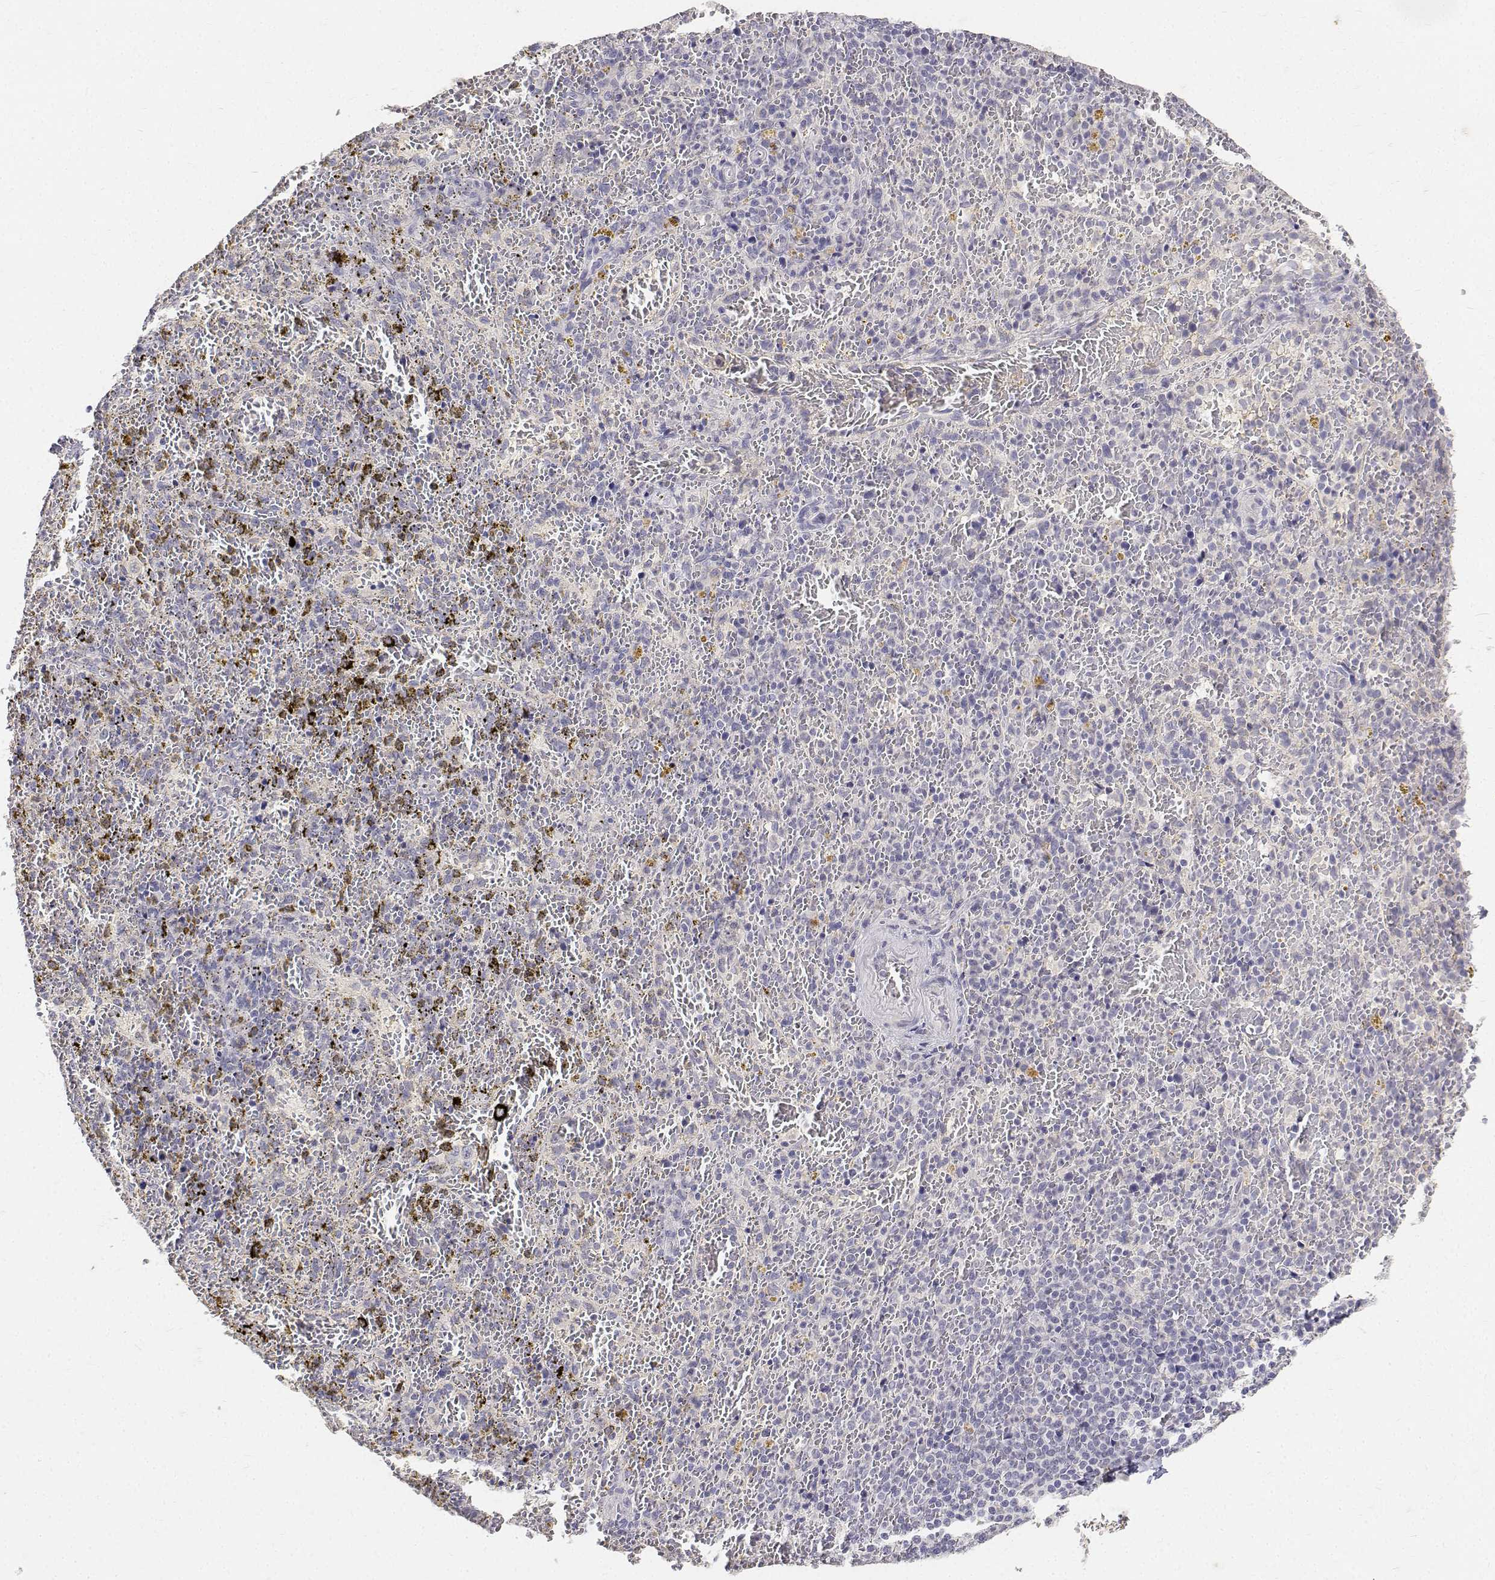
{"staining": {"intensity": "negative", "quantity": "none", "location": "none"}, "tissue": "spleen", "cell_type": "Cells in red pulp", "image_type": "normal", "snomed": [{"axis": "morphology", "description": "Normal tissue, NOS"}, {"axis": "topography", "description": "Spleen"}], "caption": "Protein analysis of benign spleen reveals no significant positivity in cells in red pulp. Brightfield microscopy of immunohistochemistry (IHC) stained with DAB (brown) and hematoxylin (blue), captured at high magnification.", "gene": "PAEP", "patient": {"sex": "female", "age": 50}}